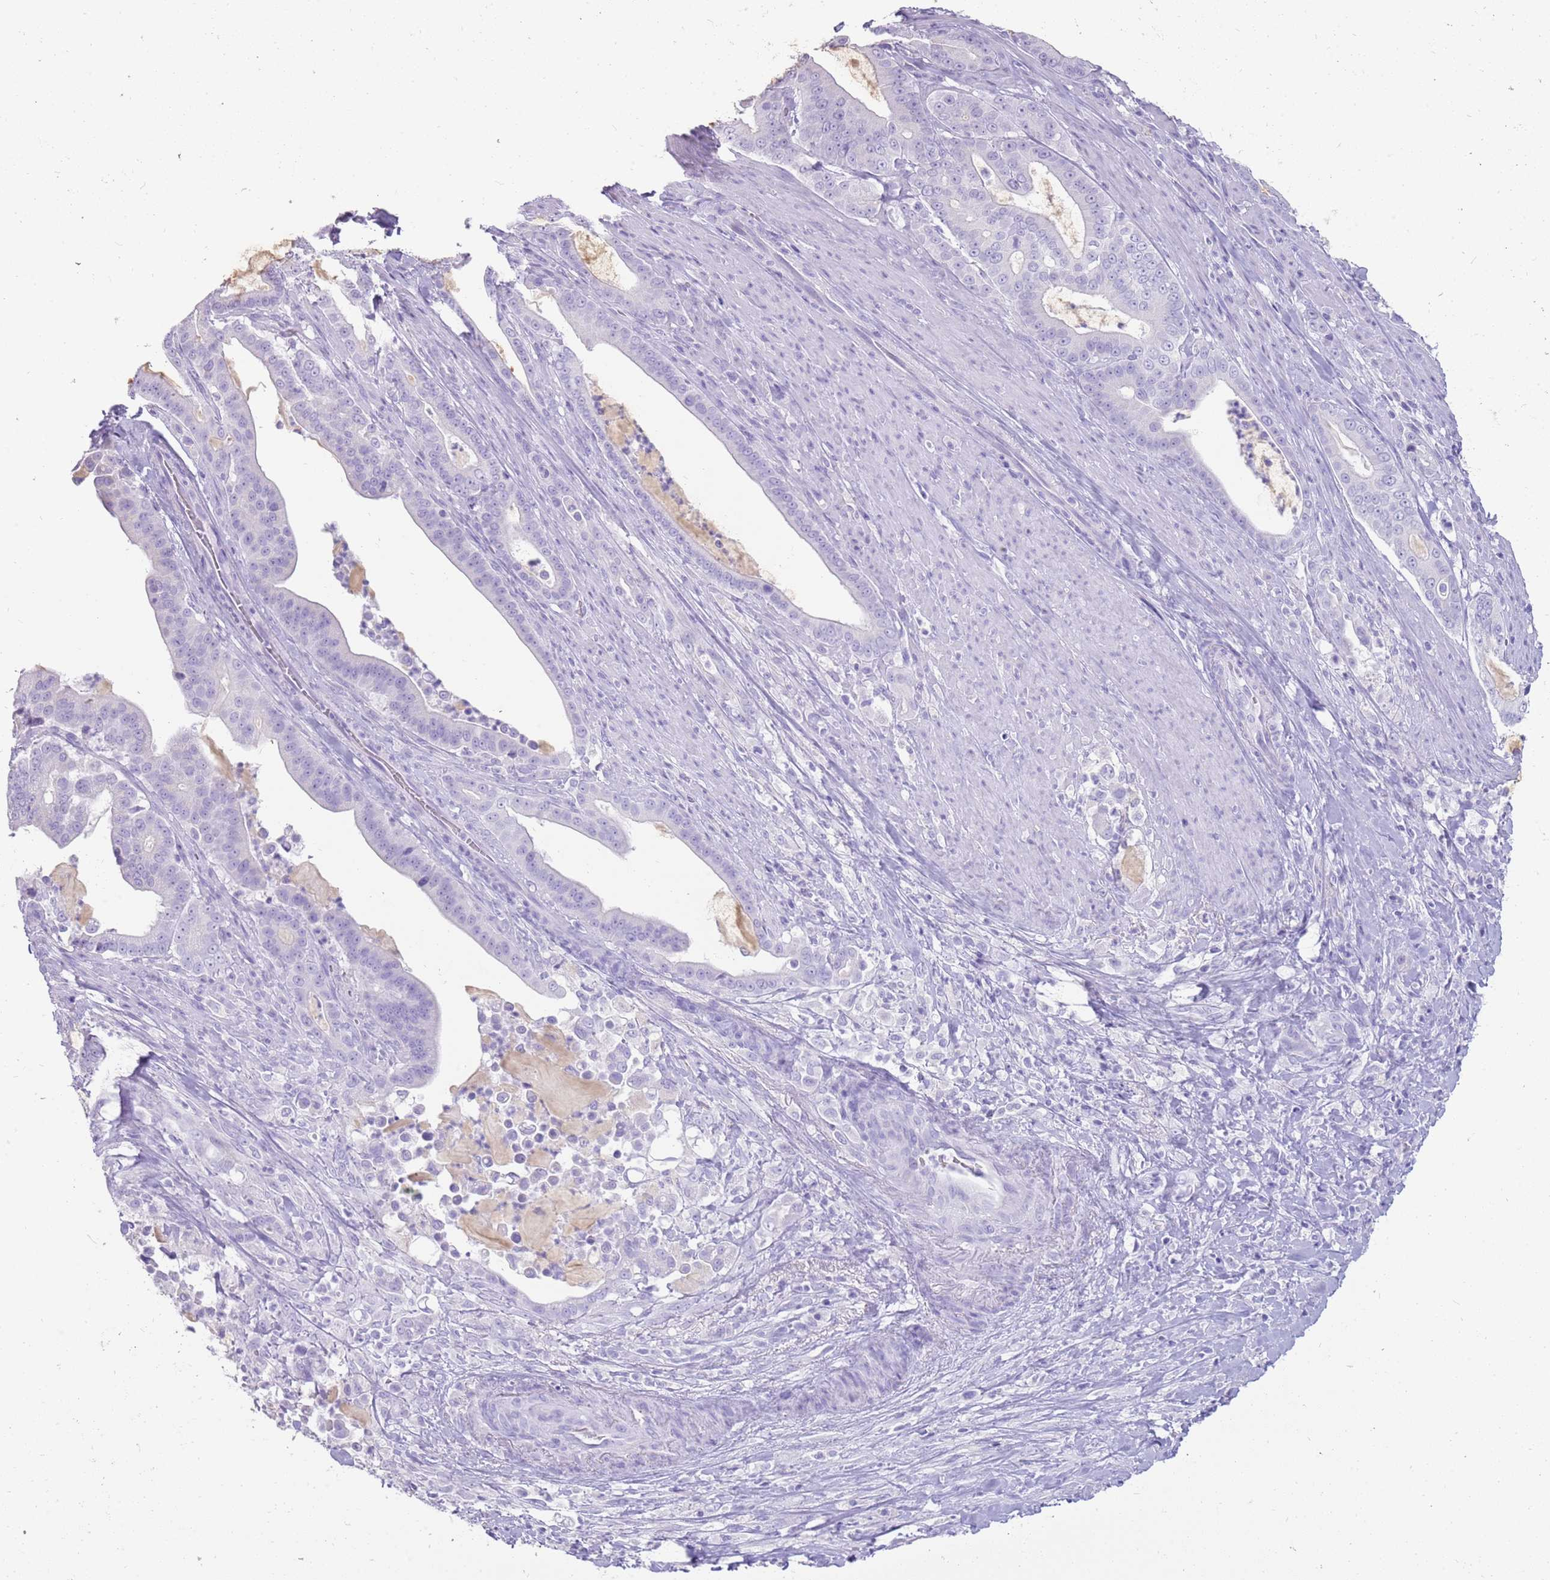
{"staining": {"intensity": "negative", "quantity": "none", "location": "none"}, "tissue": "pancreatic cancer", "cell_type": "Tumor cells", "image_type": "cancer", "snomed": [{"axis": "morphology", "description": "Adenocarcinoma, NOS"}, {"axis": "topography", "description": "Pancreas"}], "caption": "Micrograph shows no significant protein expression in tumor cells of adenocarcinoma (pancreatic).", "gene": "NBPF3", "patient": {"sex": "male", "age": 63}}